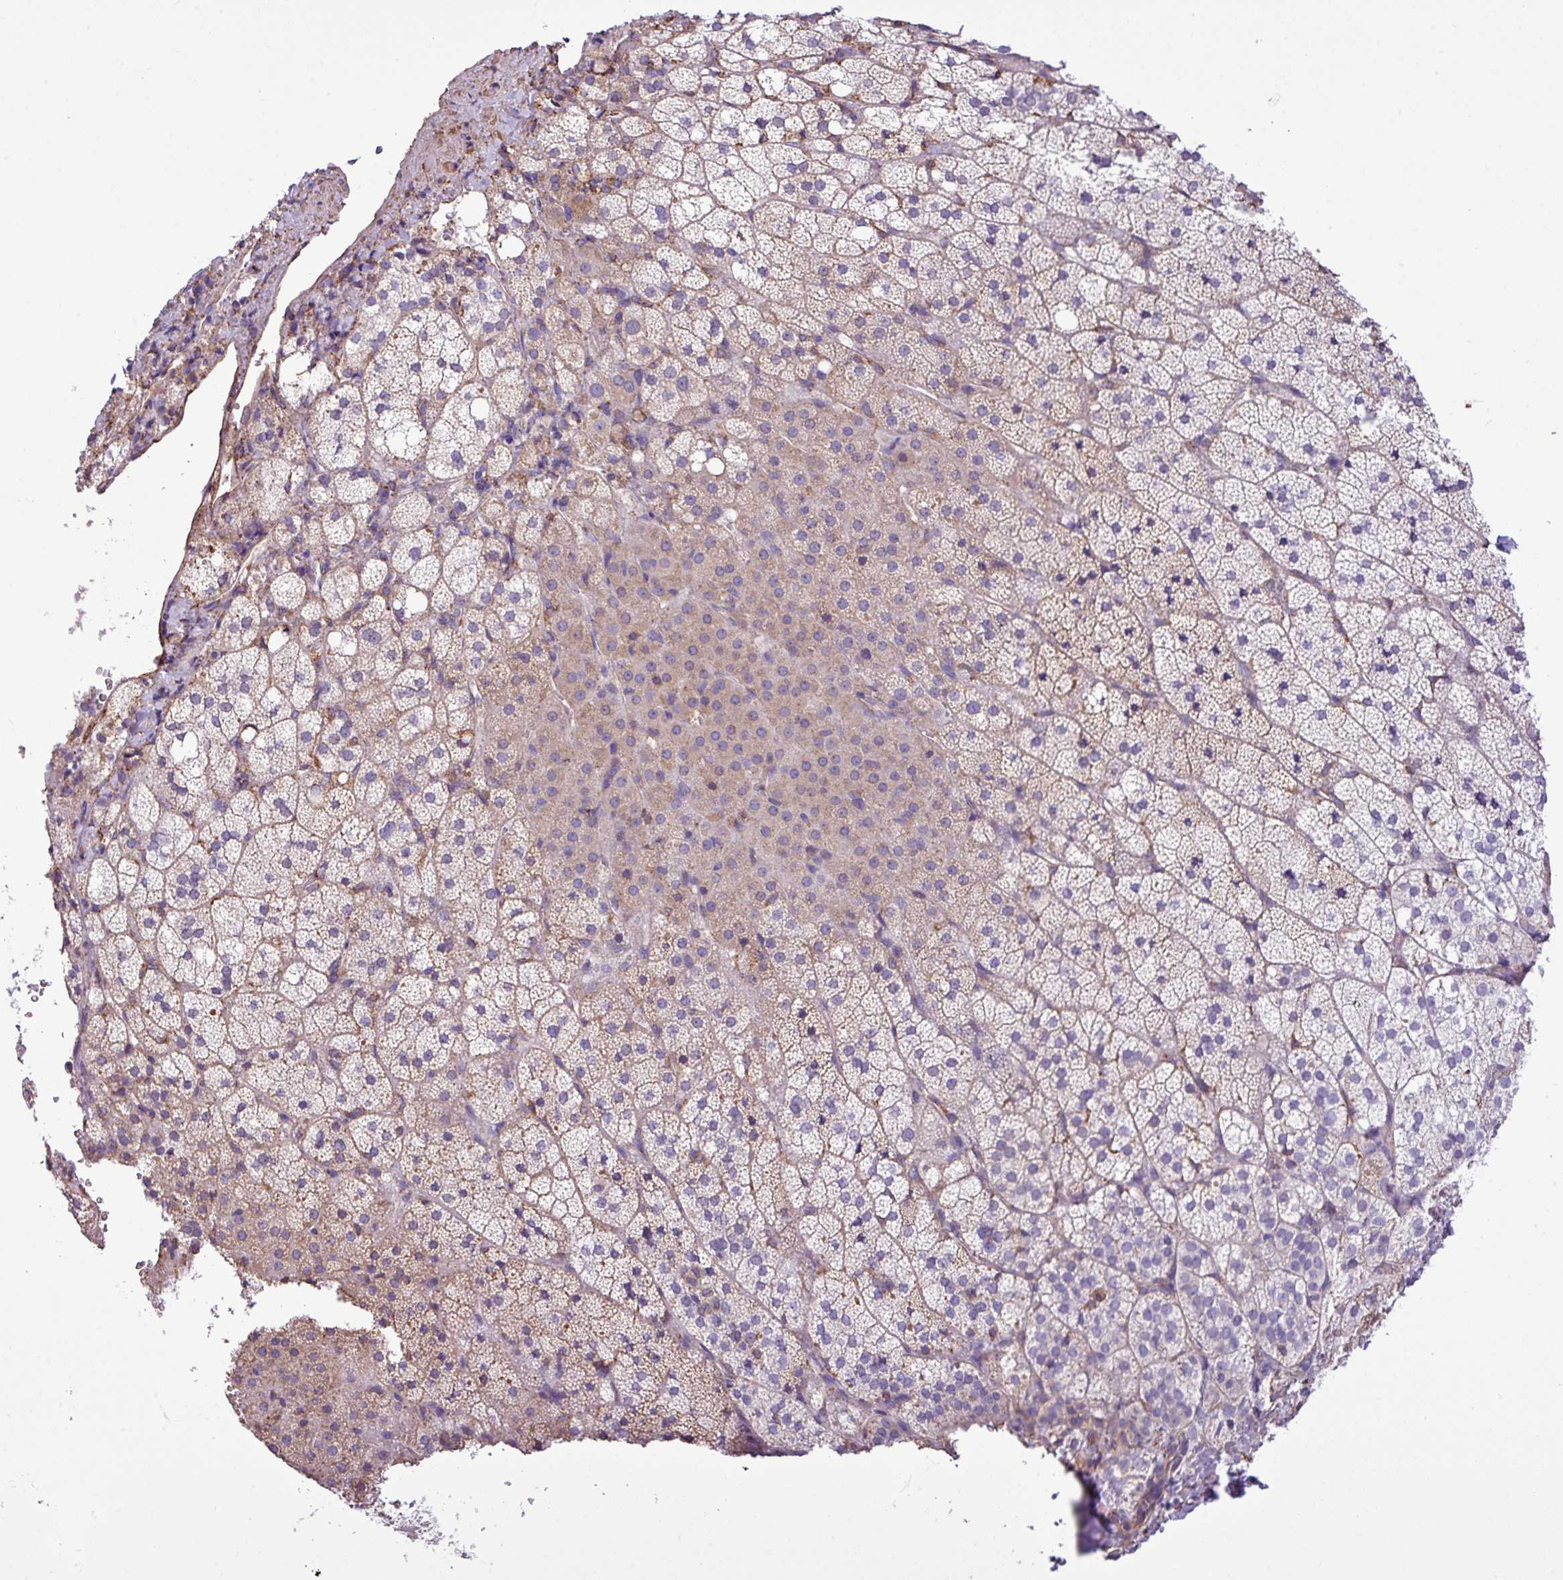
{"staining": {"intensity": "weak", "quantity": "25%-75%", "location": "cytoplasmic/membranous"}, "tissue": "adrenal gland", "cell_type": "Glandular cells", "image_type": "normal", "snomed": [{"axis": "morphology", "description": "Normal tissue, NOS"}, {"axis": "topography", "description": "Adrenal gland"}], "caption": "Weak cytoplasmic/membranous positivity is seen in about 25%-75% of glandular cells in normal adrenal gland. The staining was performed using DAB, with brown indicating positive protein expression. Nuclei are stained blue with hematoxylin.", "gene": "ZSCAN5A", "patient": {"sex": "male", "age": 53}}